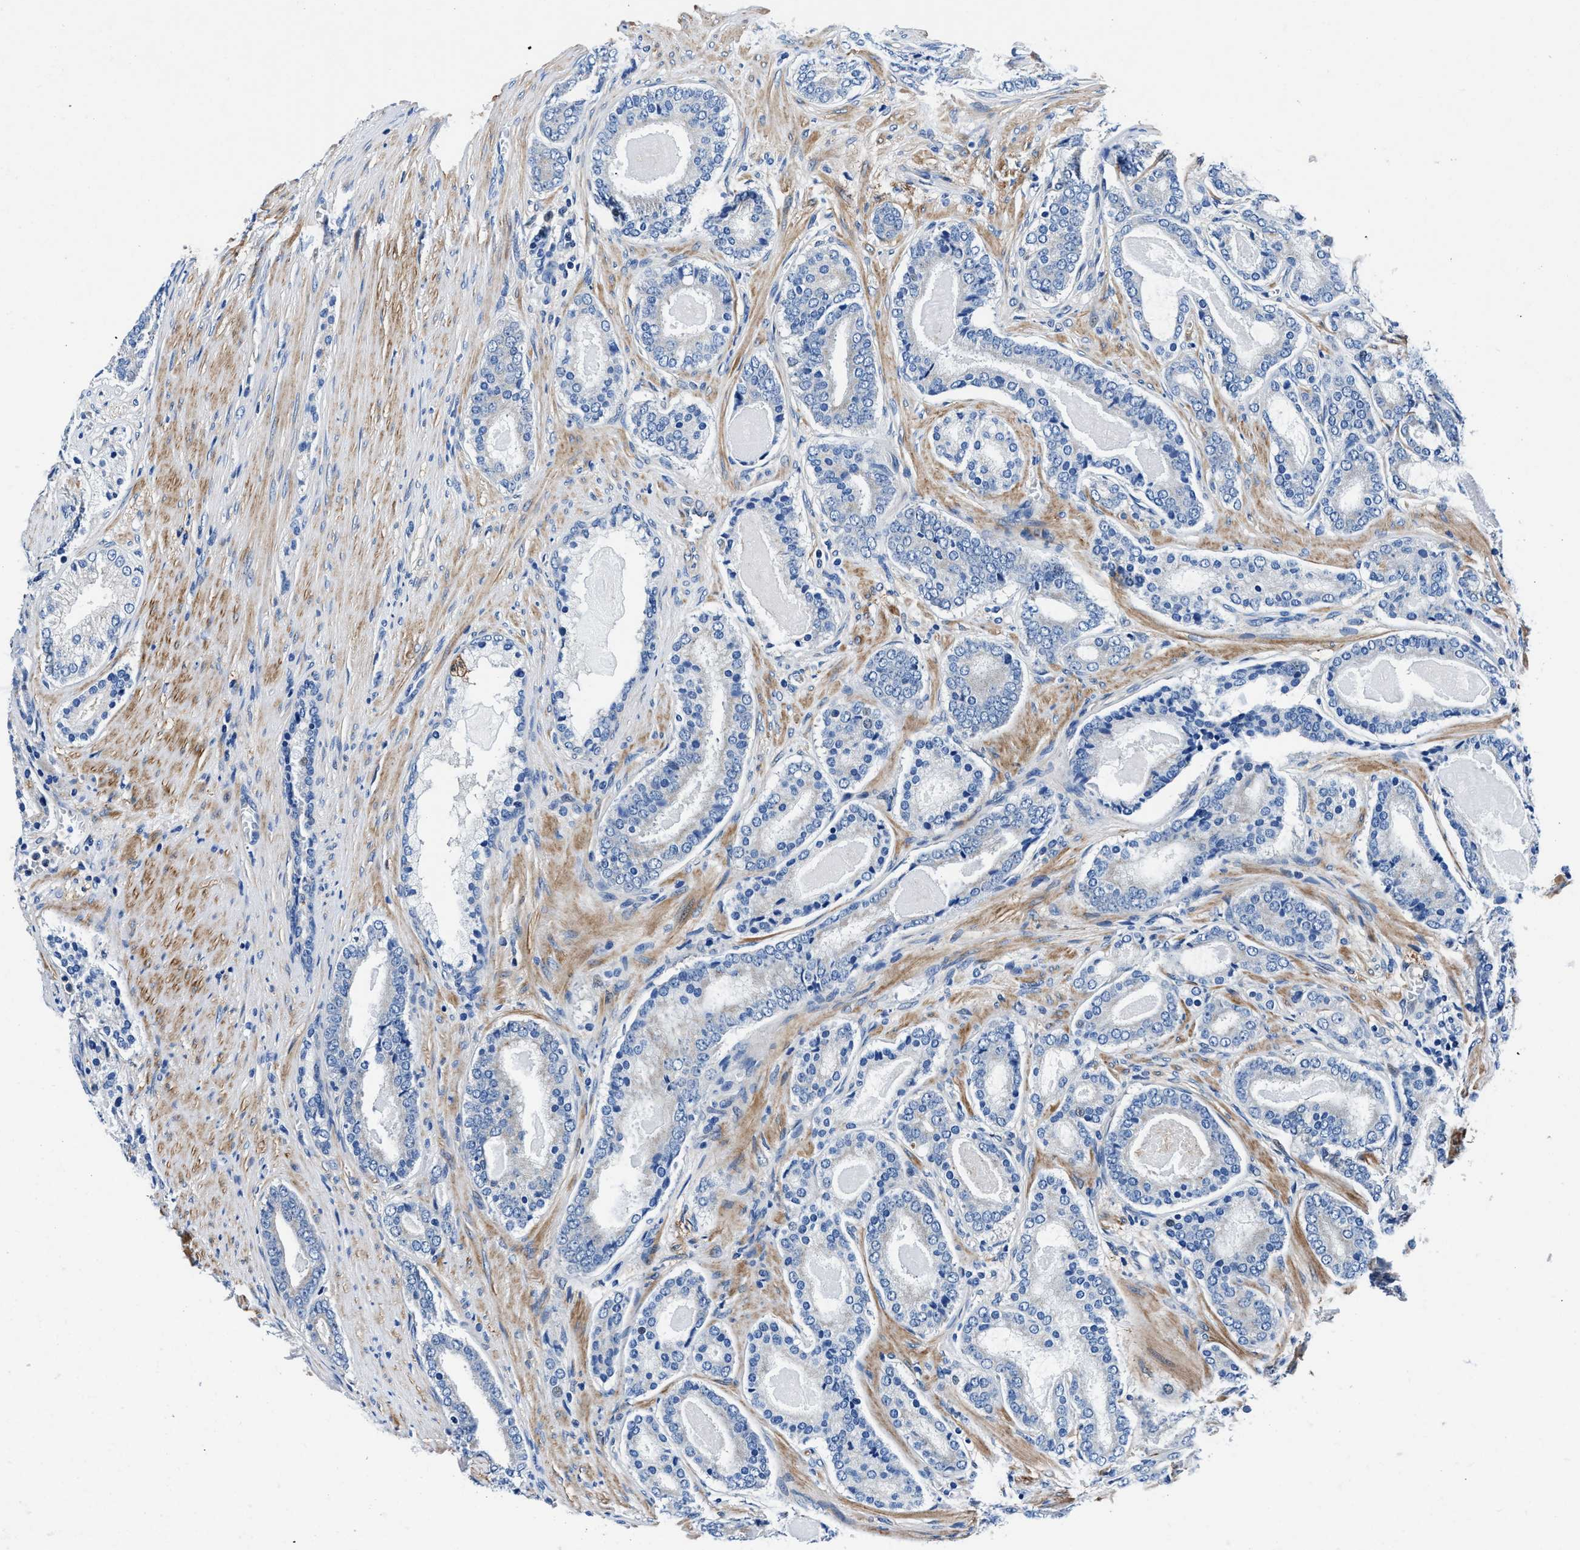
{"staining": {"intensity": "negative", "quantity": "none", "location": "none"}, "tissue": "prostate cancer", "cell_type": "Tumor cells", "image_type": "cancer", "snomed": [{"axis": "morphology", "description": "Adenocarcinoma, High grade"}, {"axis": "topography", "description": "Prostate"}], "caption": "The IHC micrograph has no significant staining in tumor cells of prostate adenocarcinoma (high-grade) tissue.", "gene": "NEU1", "patient": {"sex": "male", "age": 60}}